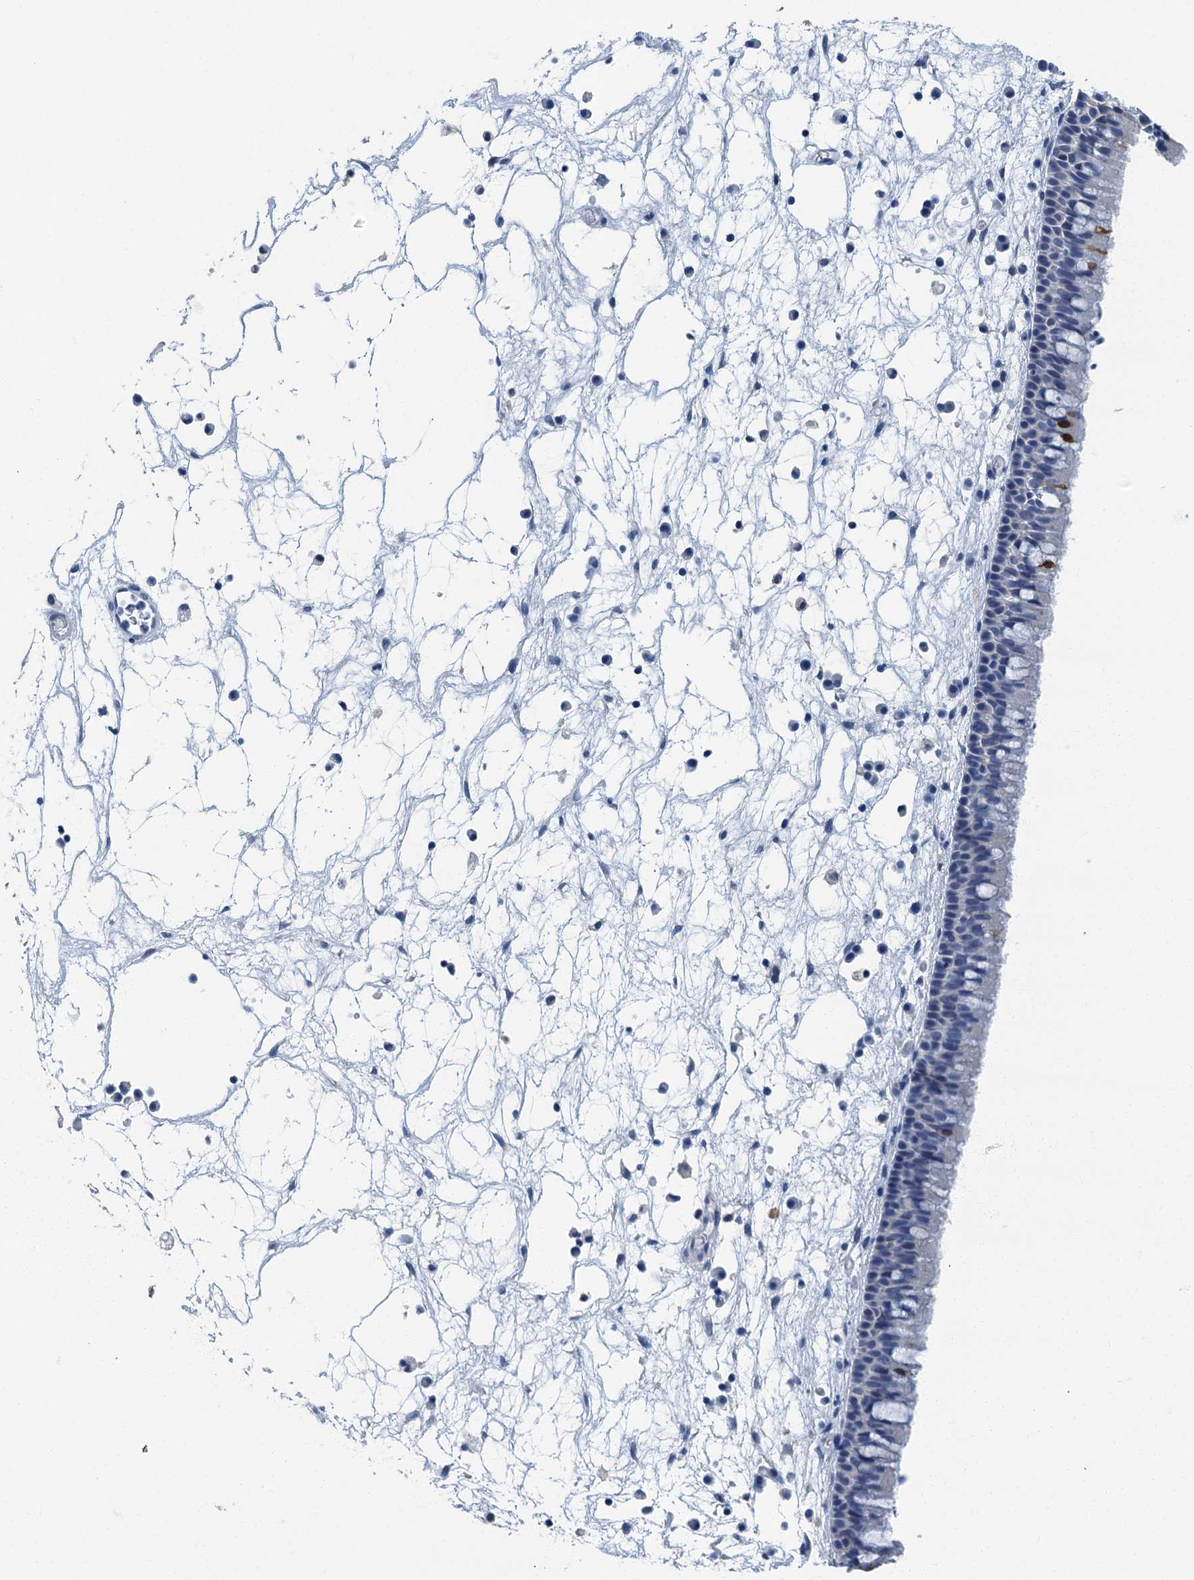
{"staining": {"intensity": "negative", "quantity": "none", "location": "none"}, "tissue": "nasopharynx", "cell_type": "Respiratory epithelial cells", "image_type": "normal", "snomed": [{"axis": "morphology", "description": "Normal tissue, NOS"}, {"axis": "morphology", "description": "Inflammation, NOS"}, {"axis": "morphology", "description": "Malignant melanoma, Metastatic site"}, {"axis": "topography", "description": "Nasopharynx"}], "caption": "The micrograph reveals no significant staining in respiratory epithelial cells of nasopharynx. Nuclei are stained in blue.", "gene": "GADL1", "patient": {"sex": "male", "age": 70}}